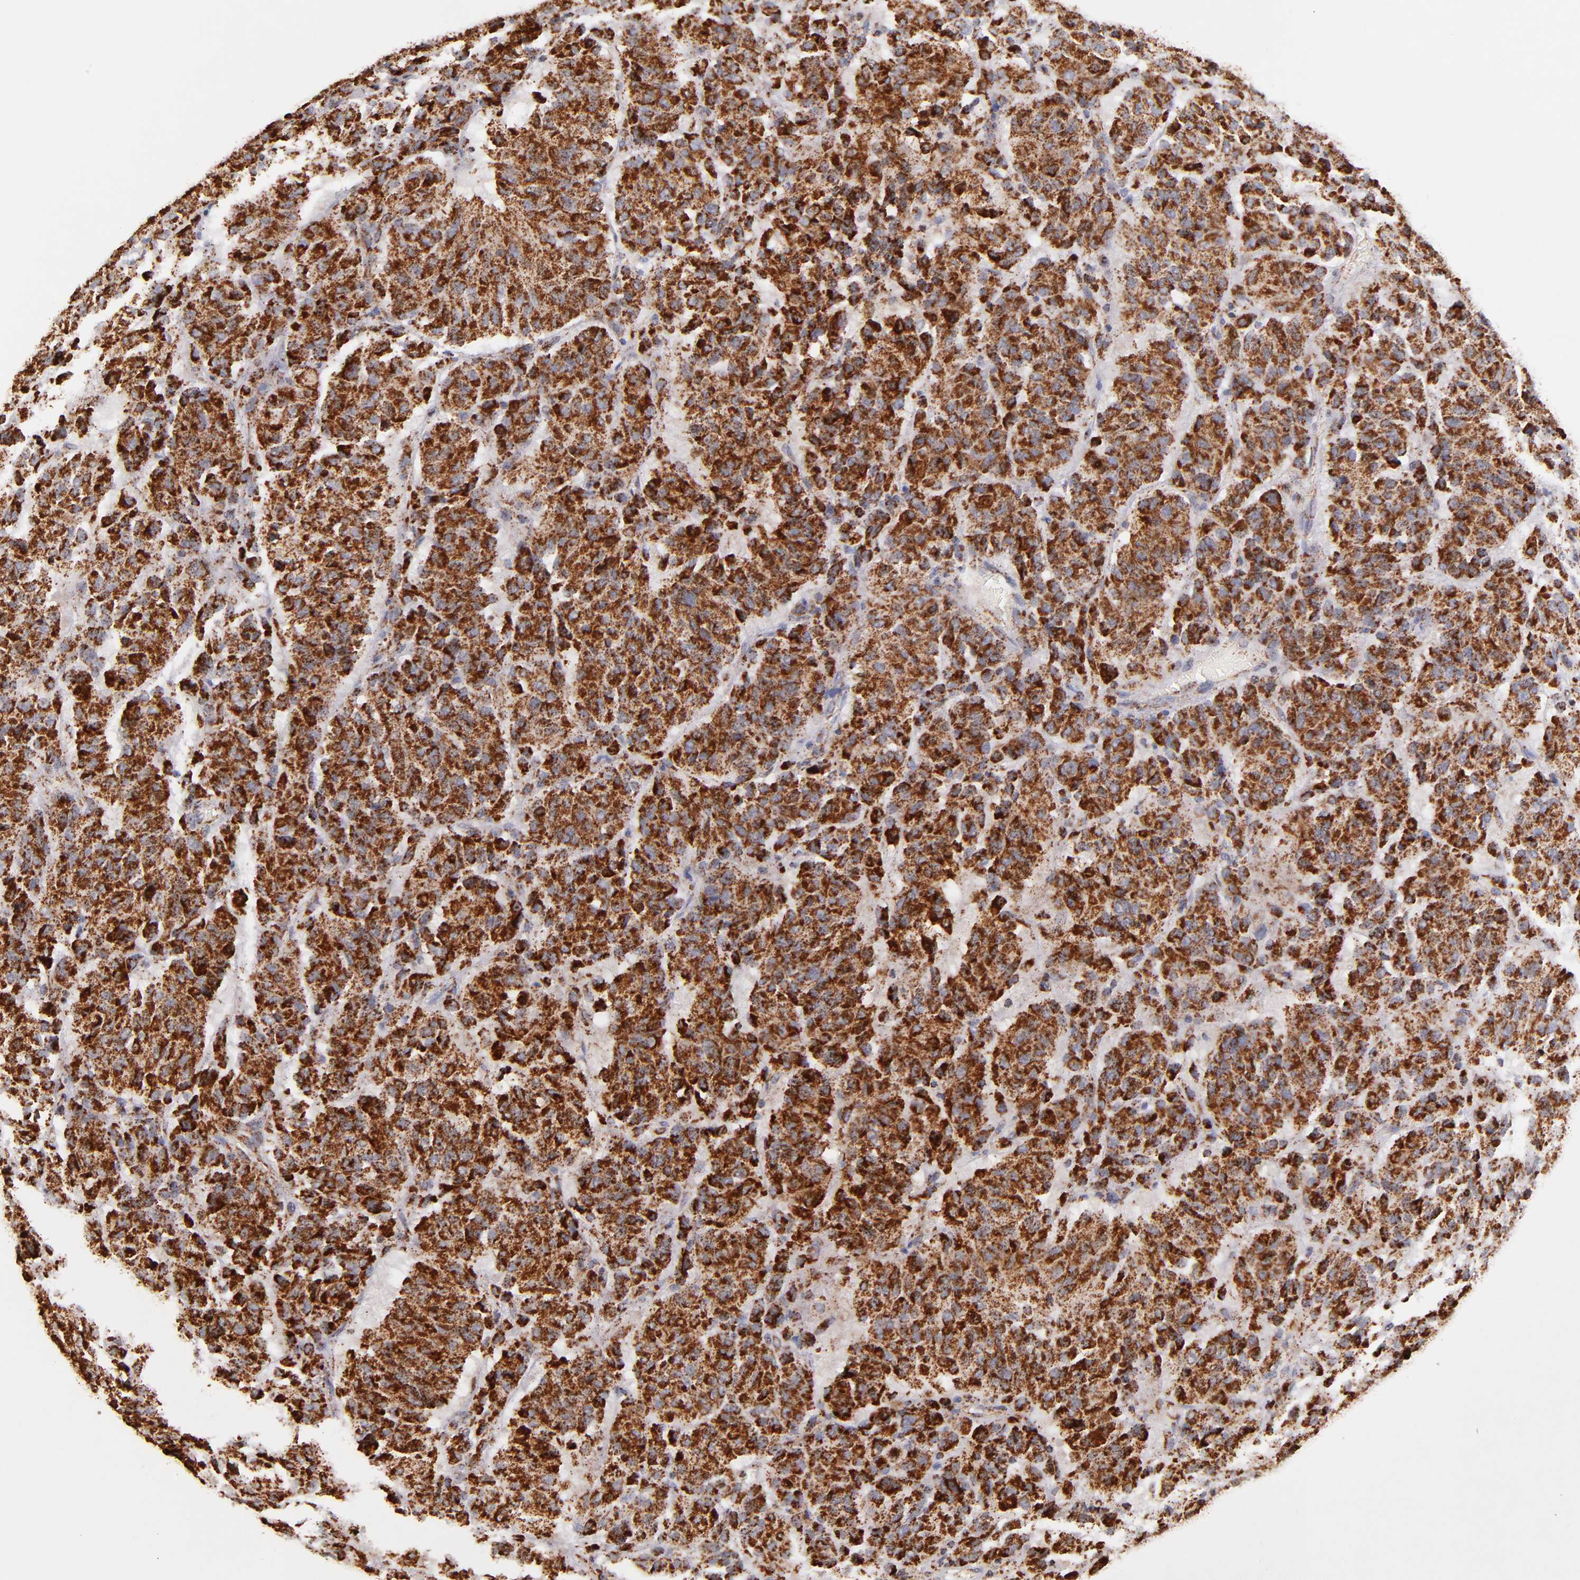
{"staining": {"intensity": "moderate", "quantity": ">75%", "location": "cytoplasmic/membranous"}, "tissue": "melanoma", "cell_type": "Tumor cells", "image_type": "cancer", "snomed": [{"axis": "morphology", "description": "Malignant melanoma, Metastatic site"}, {"axis": "topography", "description": "Lung"}], "caption": "Human melanoma stained with a brown dye displays moderate cytoplasmic/membranous positive staining in approximately >75% of tumor cells.", "gene": "DLST", "patient": {"sex": "male", "age": 64}}